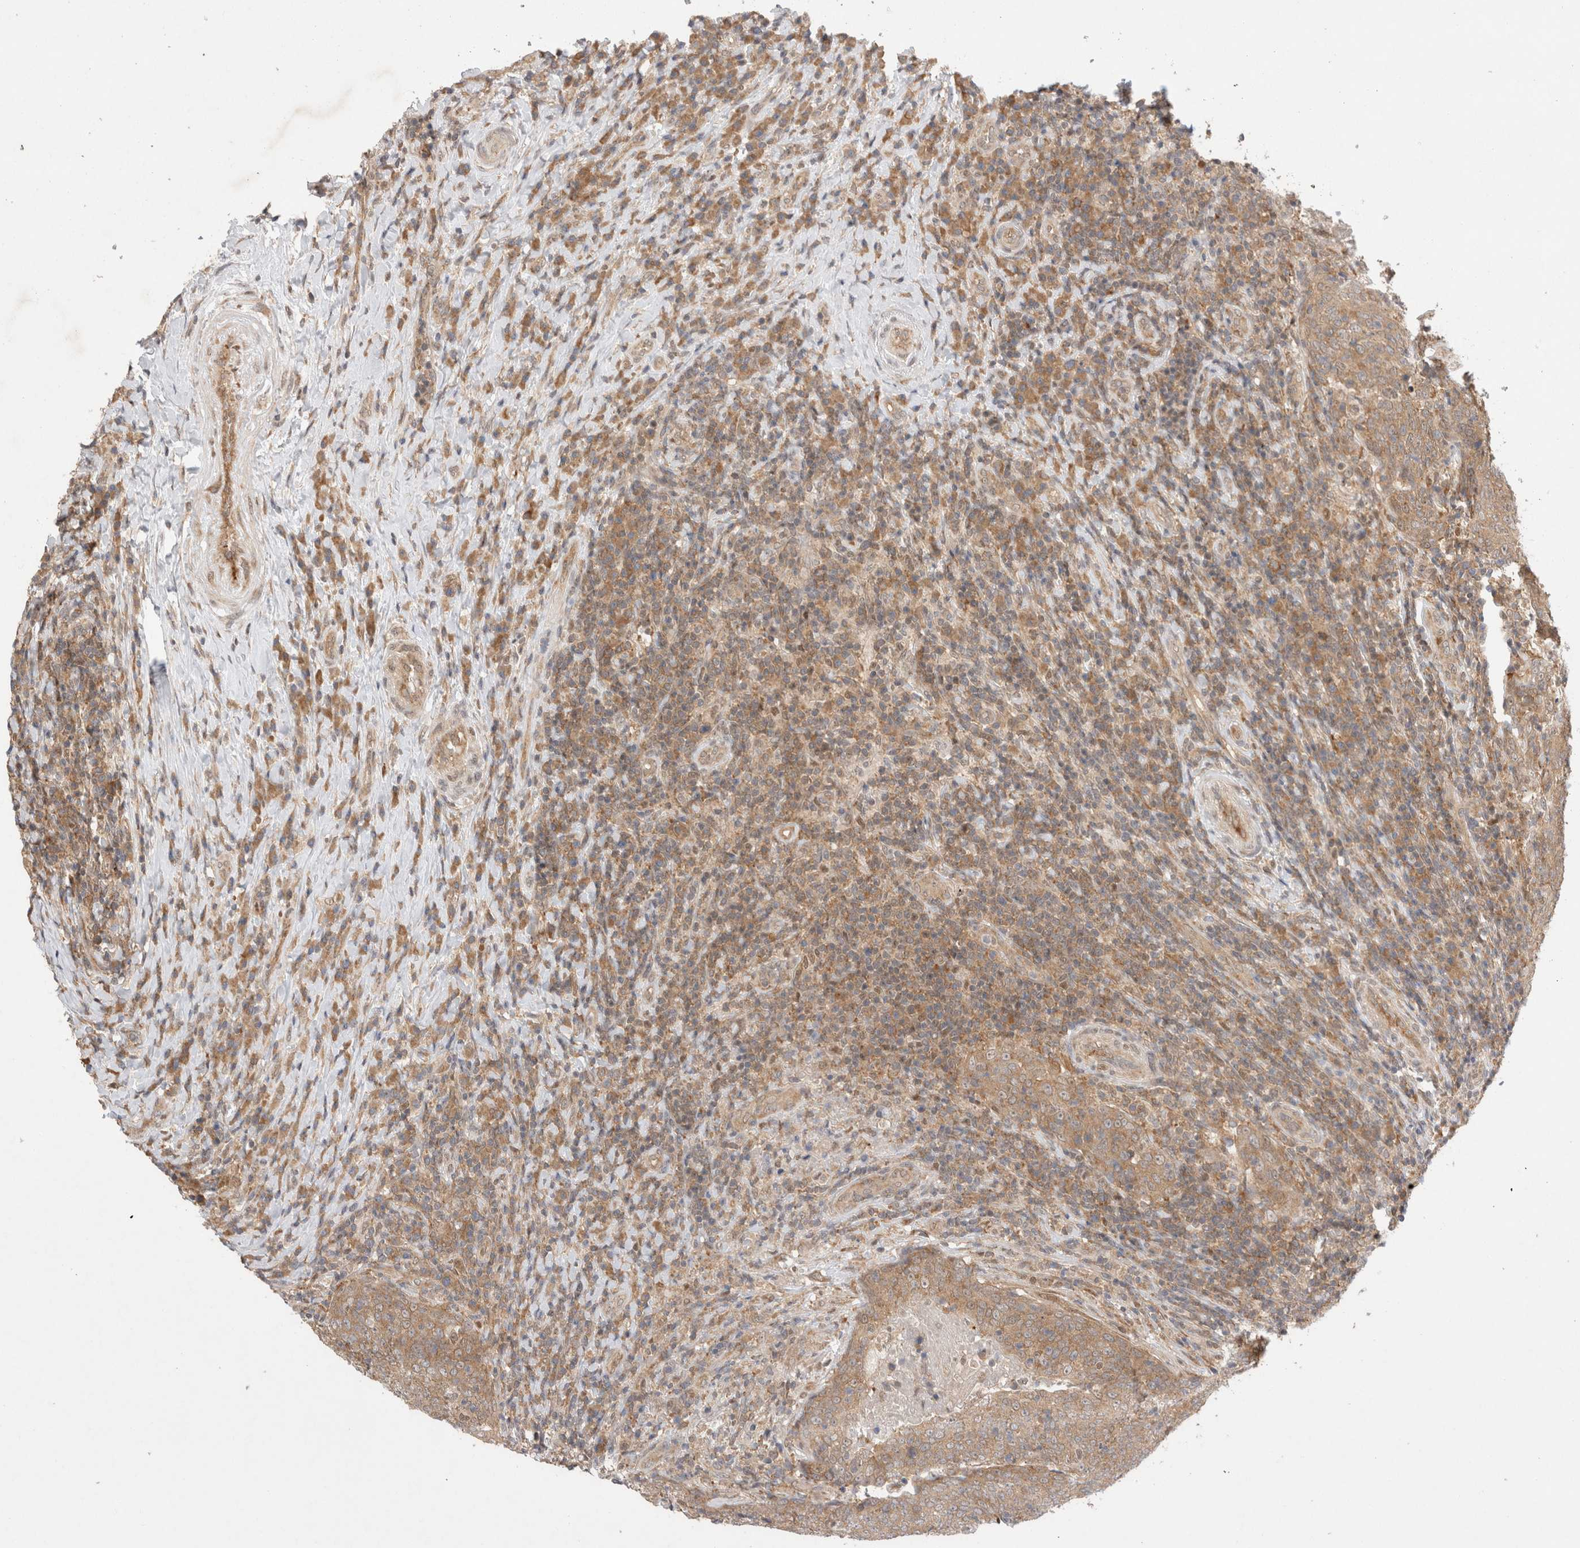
{"staining": {"intensity": "moderate", "quantity": ">75%", "location": "cytoplasmic/membranous"}, "tissue": "head and neck cancer", "cell_type": "Tumor cells", "image_type": "cancer", "snomed": [{"axis": "morphology", "description": "Squamous cell carcinoma, NOS"}, {"axis": "morphology", "description": "Squamous cell carcinoma, metastatic, NOS"}, {"axis": "topography", "description": "Lymph node"}, {"axis": "topography", "description": "Head-Neck"}], "caption": "High-magnification brightfield microscopy of squamous cell carcinoma (head and neck) stained with DAB (brown) and counterstained with hematoxylin (blue). tumor cells exhibit moderate cytoplasmic/membranous positivity is seen in about>75% of cells.", "gene": "EIF3E", "patient": {"sex": "male", "age": 62}}